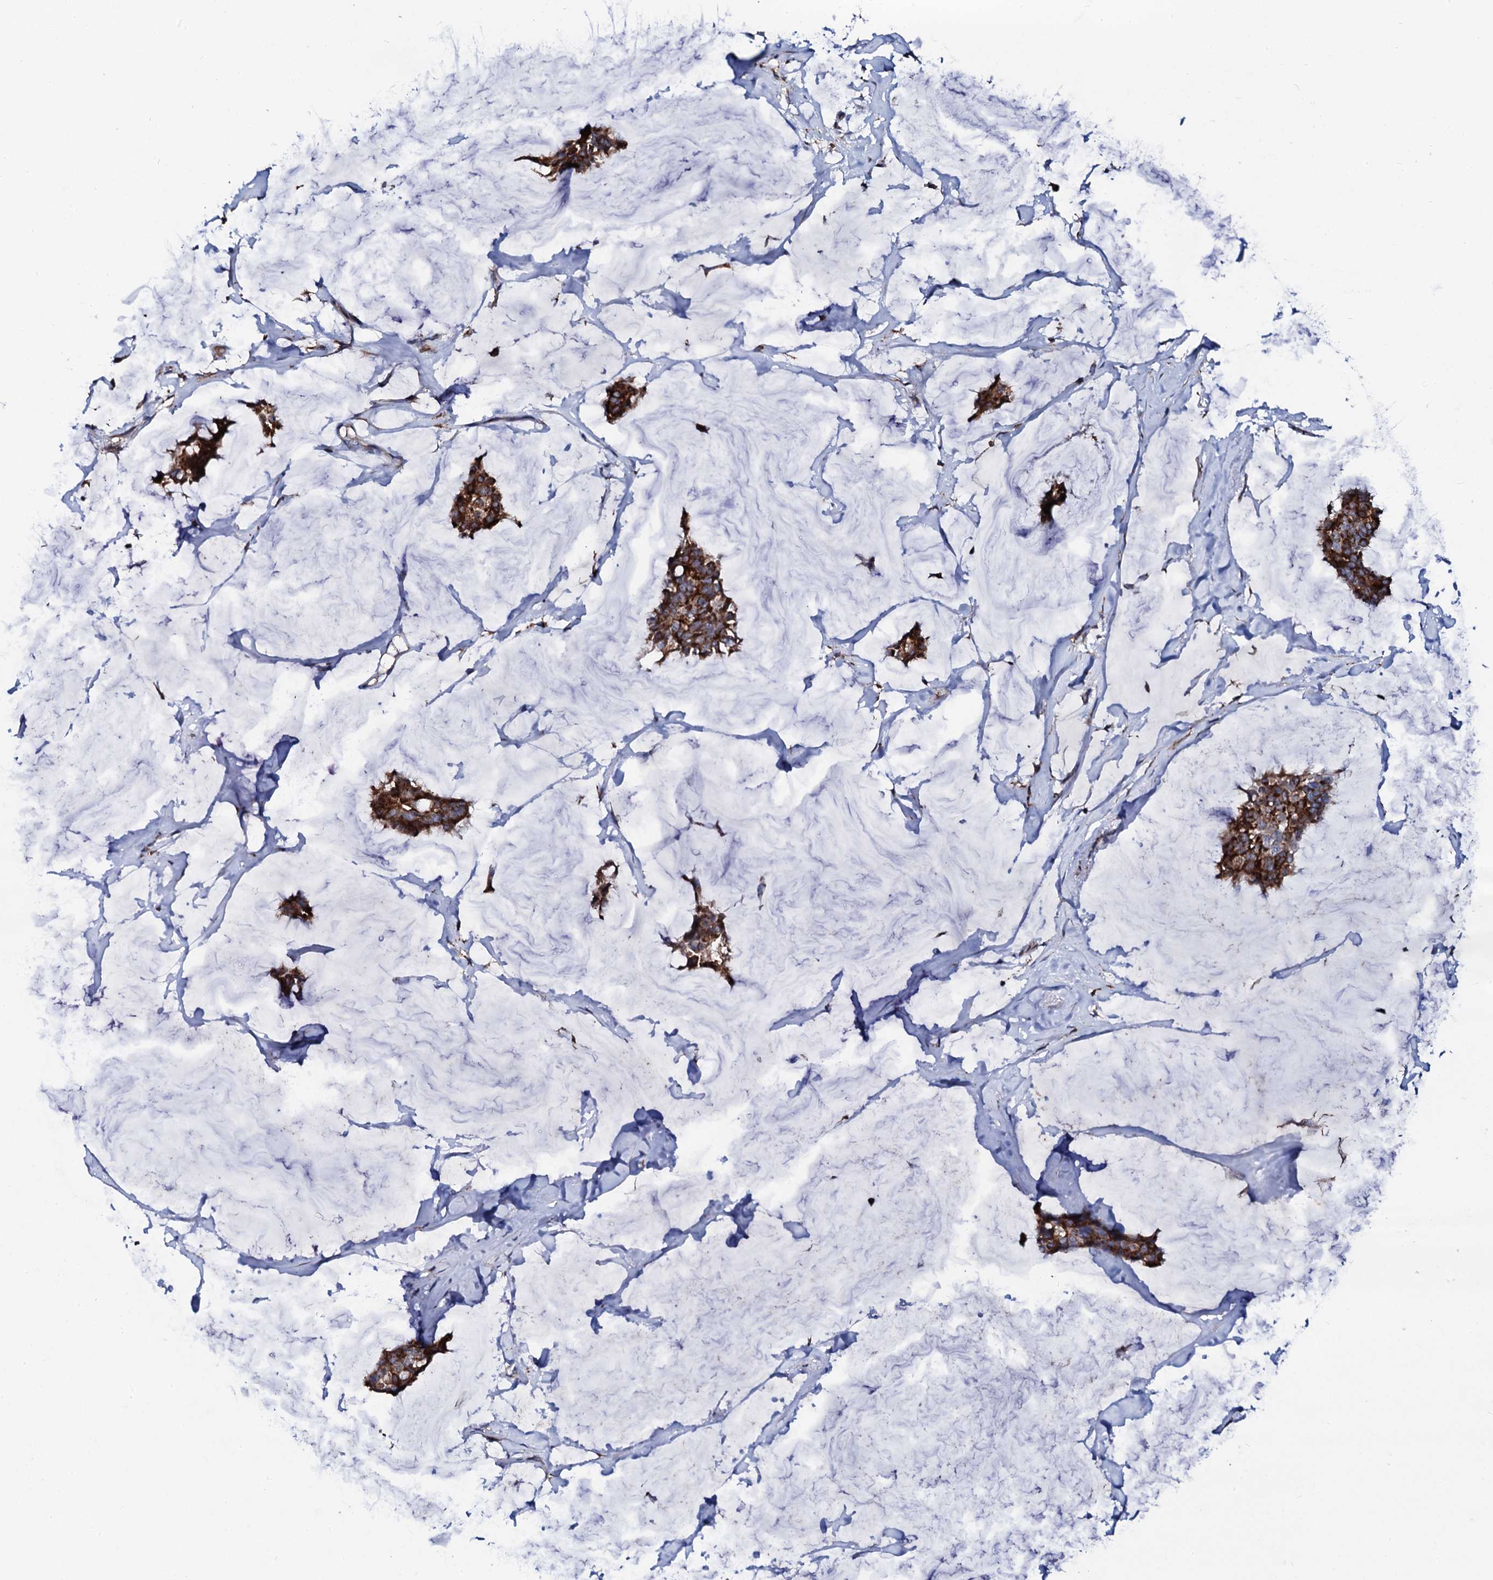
{"staining": {"intensity": "strong", "quantity": ">75%", "location": "cytoplasmic/membranous"}, "tissue": "breast cancer", "cell_type": "Tumor cells", "image_type": "cancer", "snomed": [{"axis": "morphology", "description": "Duct carcinoma"}, {"axis": "topography", "description": "Breast"}], "caption": "An image of infiltrating ductal carcinoma (breast) stained for a protein shows strong cytoplasmic/membranous brown staining in tumor cells.", "gene": "TCIRG1", "patient": {"sex": "female", "age": 93}}